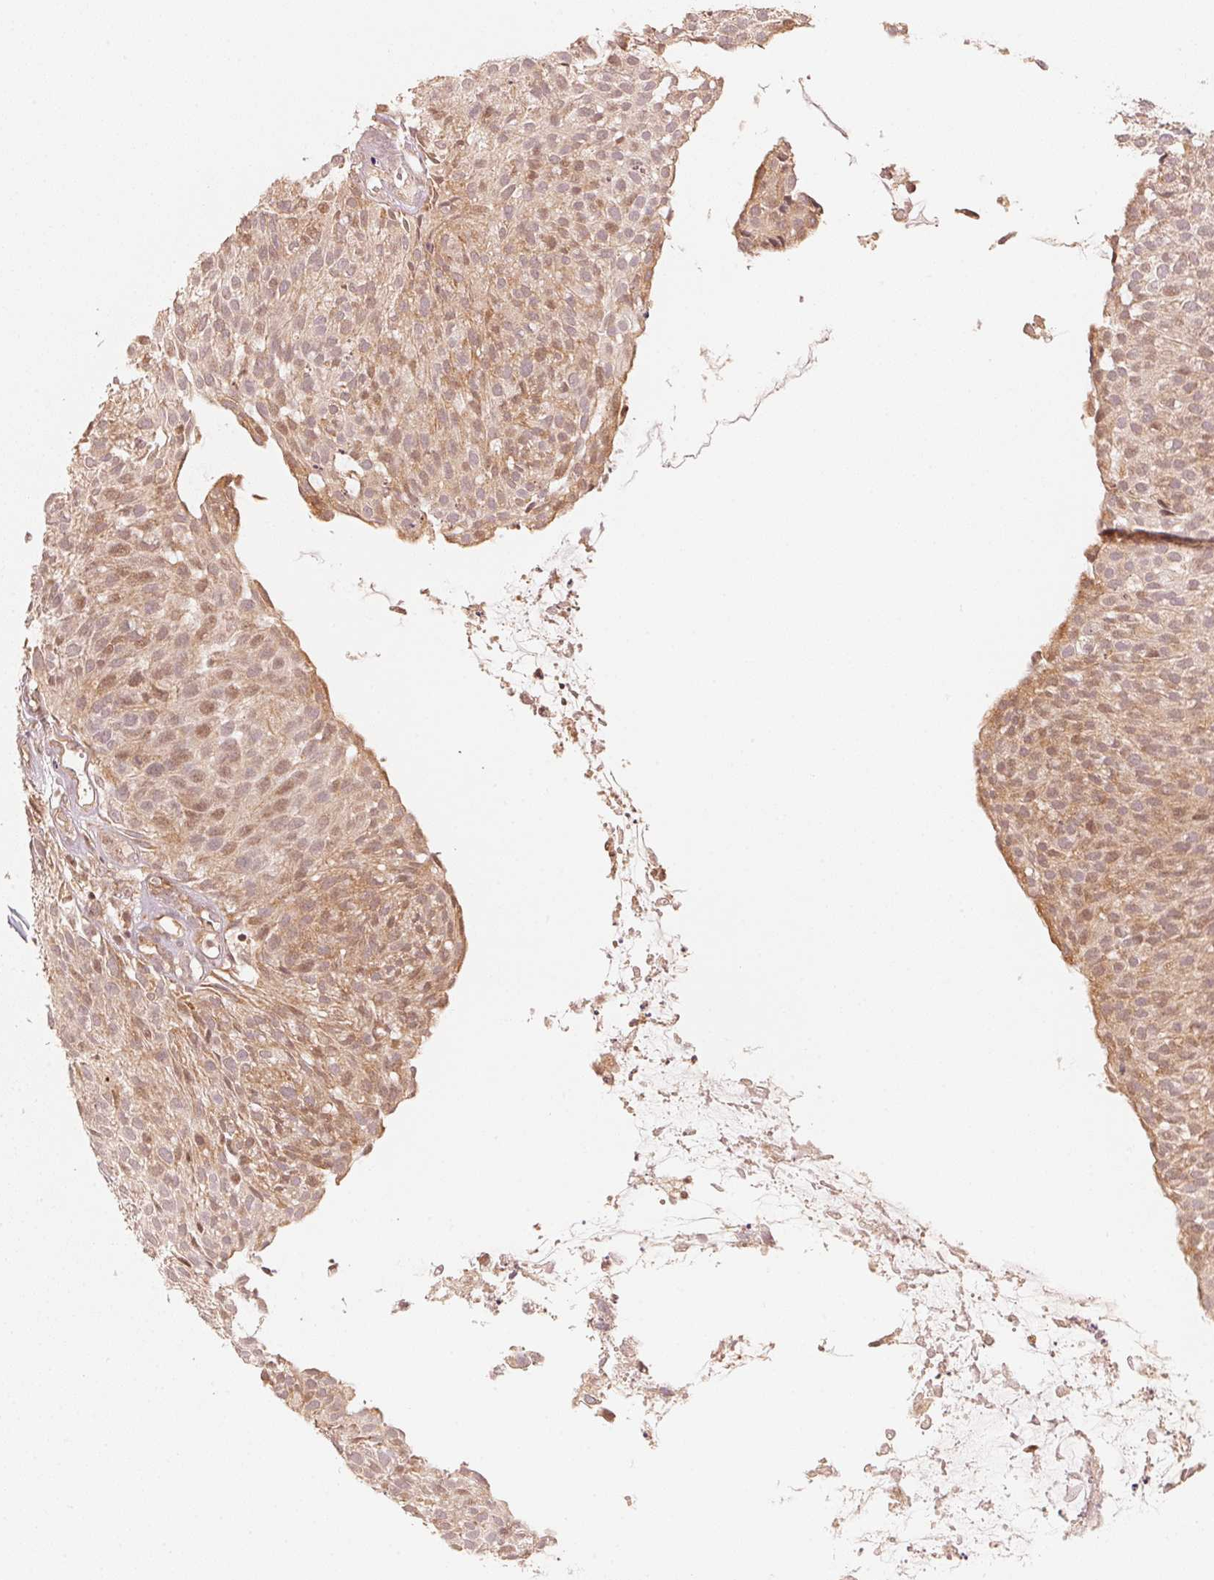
{"staining": {"intensity": "moderate", "quantity": ">75%", "location": "cytoplasmic/membranous,nuclear"}, "tissue": "urothelial cancer", "cell_type": "Tumor cells", "image_type": "cancer", "snomed": [{"axis": "morphology", "description": "Urothelial carcinoma, NOS"}, {"axis": "topography", "description": "Urinary bladder"}], "caption": "A medium amount of moderate cytoplasmic/membranous and nuclear expression is appreciated in about >75% of tumor cells in urothelial cancer tissue.", "gene": "PRKN", "patient": {"sex": "male", "age": 84}}